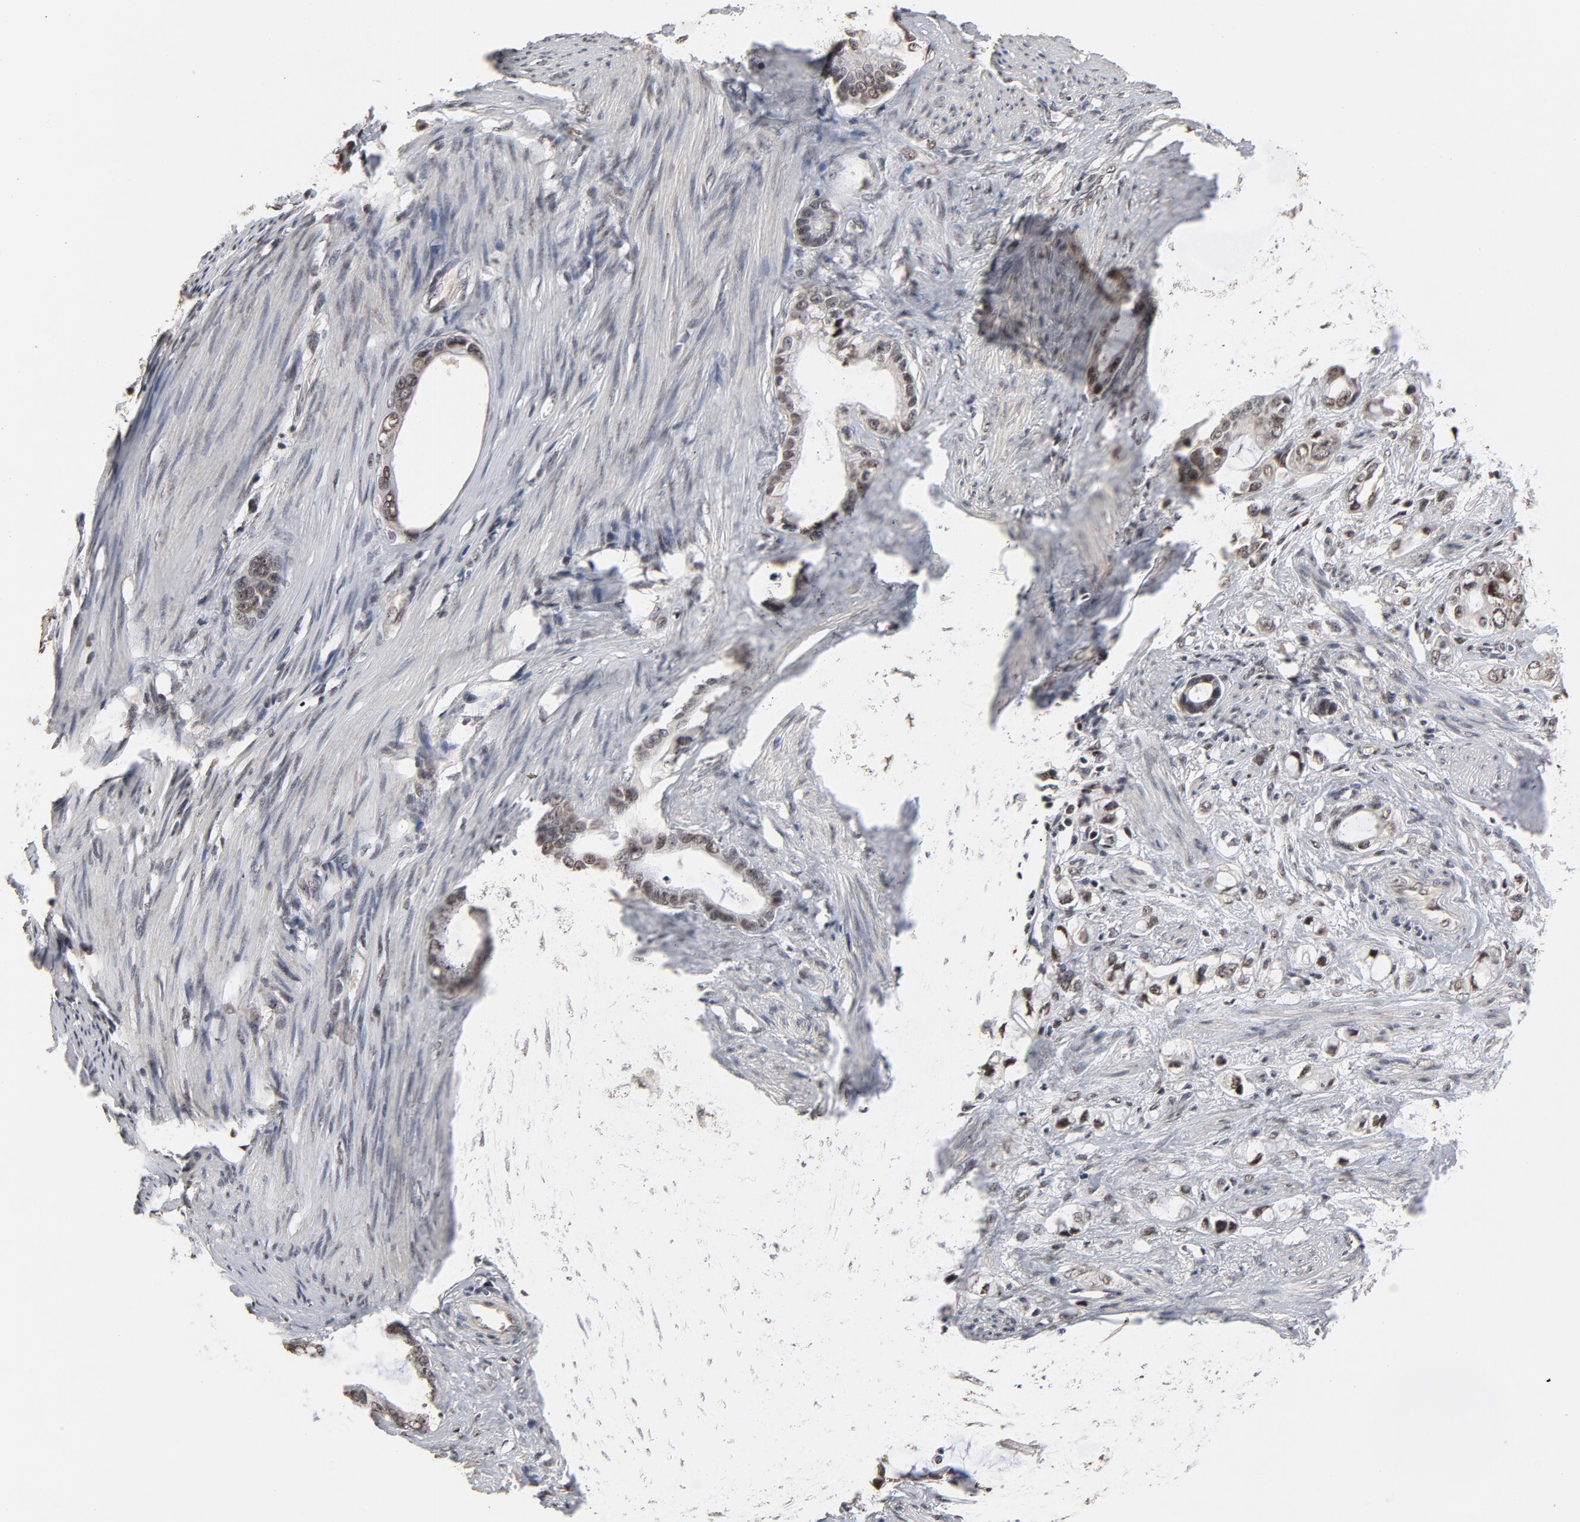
{"staining": {"intensity": "moderate", "quantity": "25%-75%", "location": "nuclear"}, "tissue": "stomach cancer", "cell_type": "Tumor cells", "image_type": "cancer", "snomed": [{"axis": "morphology", "description": "Adenocarcinoma, NOS"}, {"axis": "topography", "description": "Stomach"}], "caption": "Protein staining of stomach adenocarcinoma tissue reveals moderate nuclear expression in about 25%-75% of tumor cells. (Stains: DAB (3,3'-diaminobenzidine) in brown, nuclei in blue, Microscopy: brightfield microscopy at high magnification).", "gene": "TP53RK", "patient": {"sex": "female", "age": 75}}